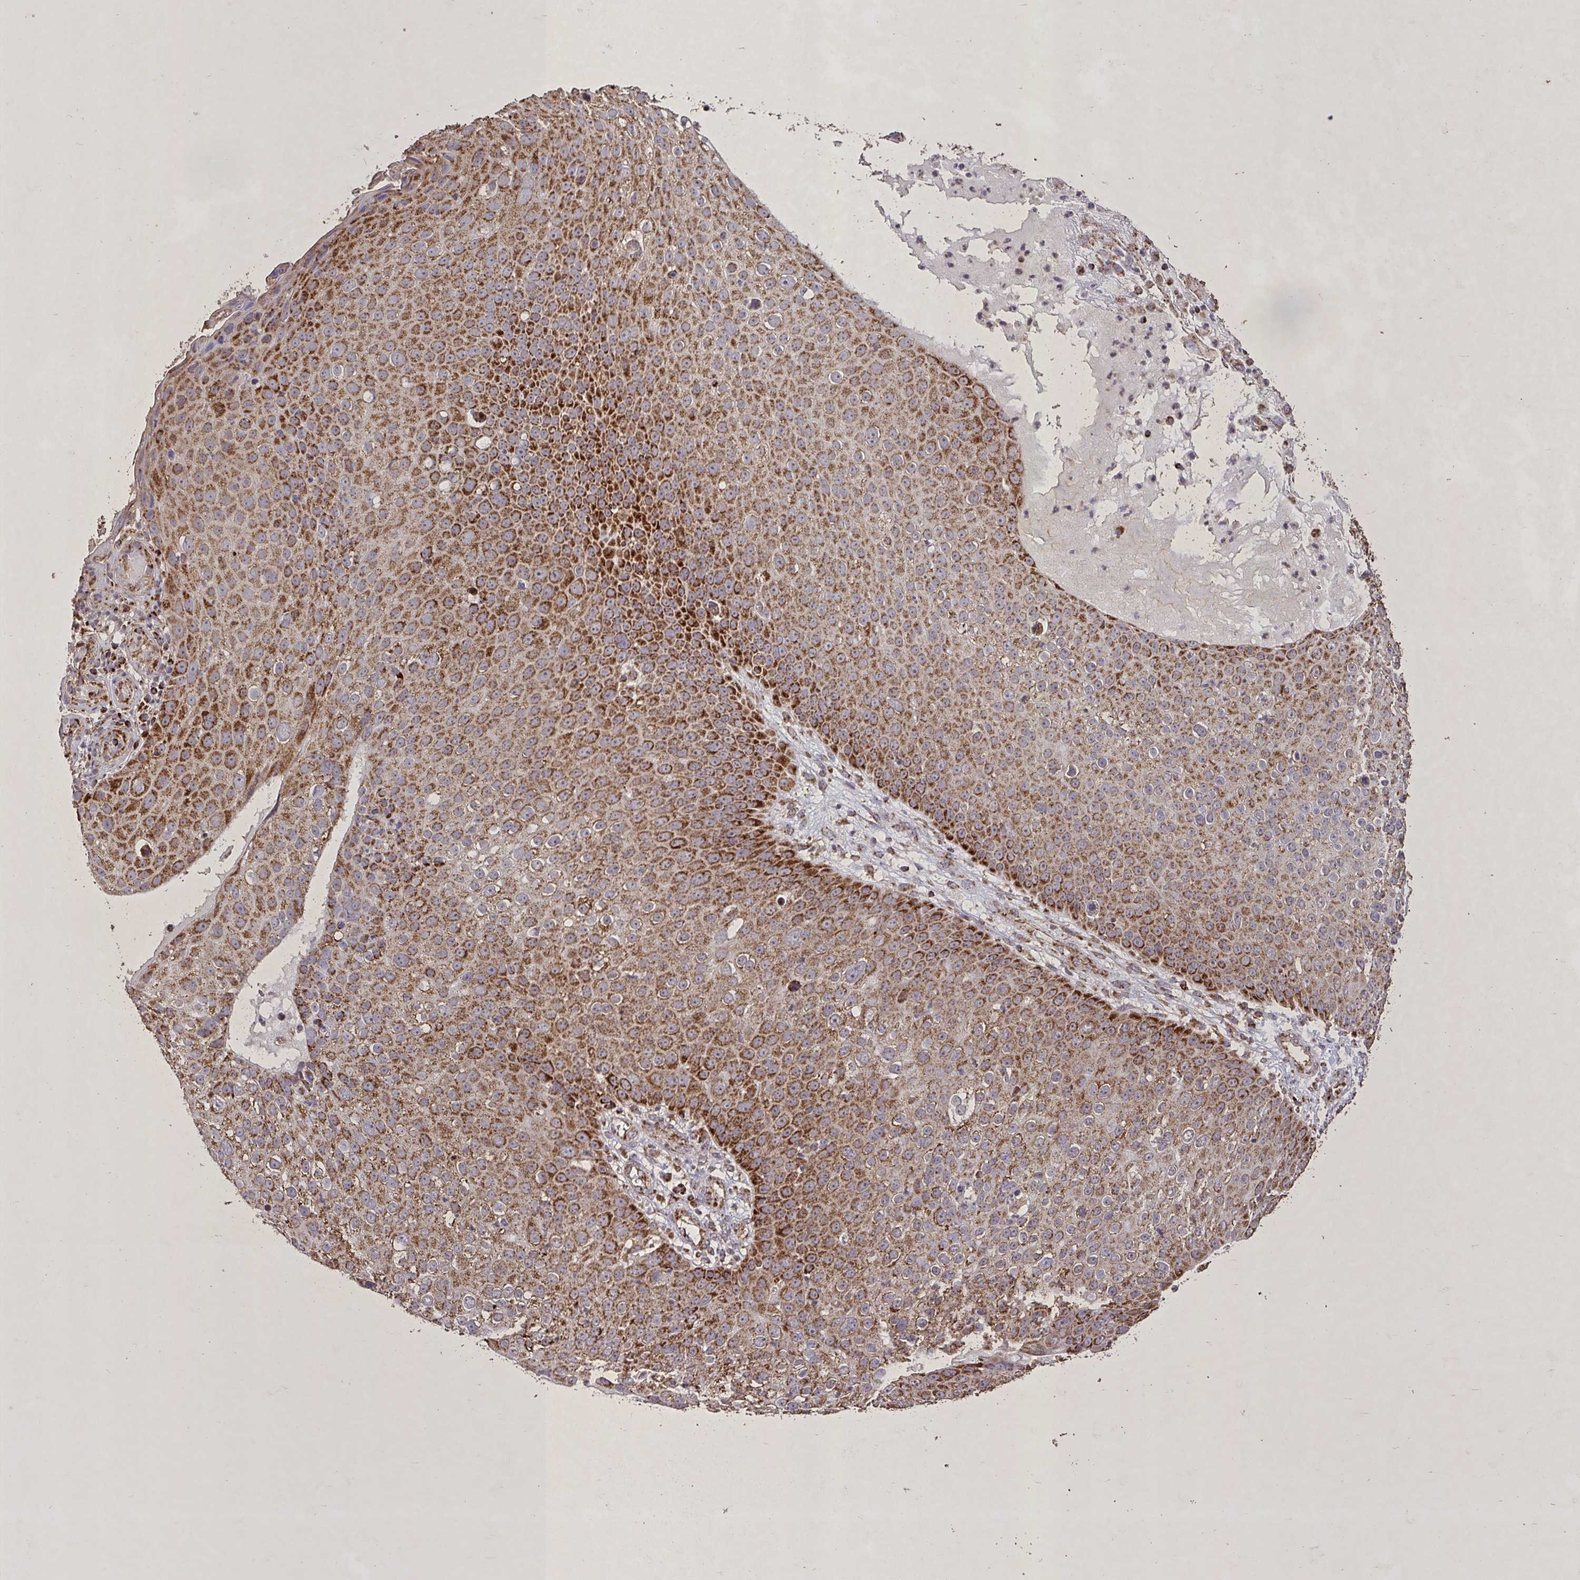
{"staining": {"intensity": "strong", "quantity": ">75%", "location": "cytoplasmic/membranous"}, "tissue": "skin cancer", "cell_type": "Tumor cells", "image_type": "cancer", "snomed": [{"axis": "morphology", "description": "Squamous cell carcinoma, NOS"}, {"axis": "topography", "description": "Skin"}], "caption": "Human skin cancer stained with a protein marker reveals strong staining in tumor cells.", "gene": "AGK", "patient": {"sex": "male", "age": 71}}